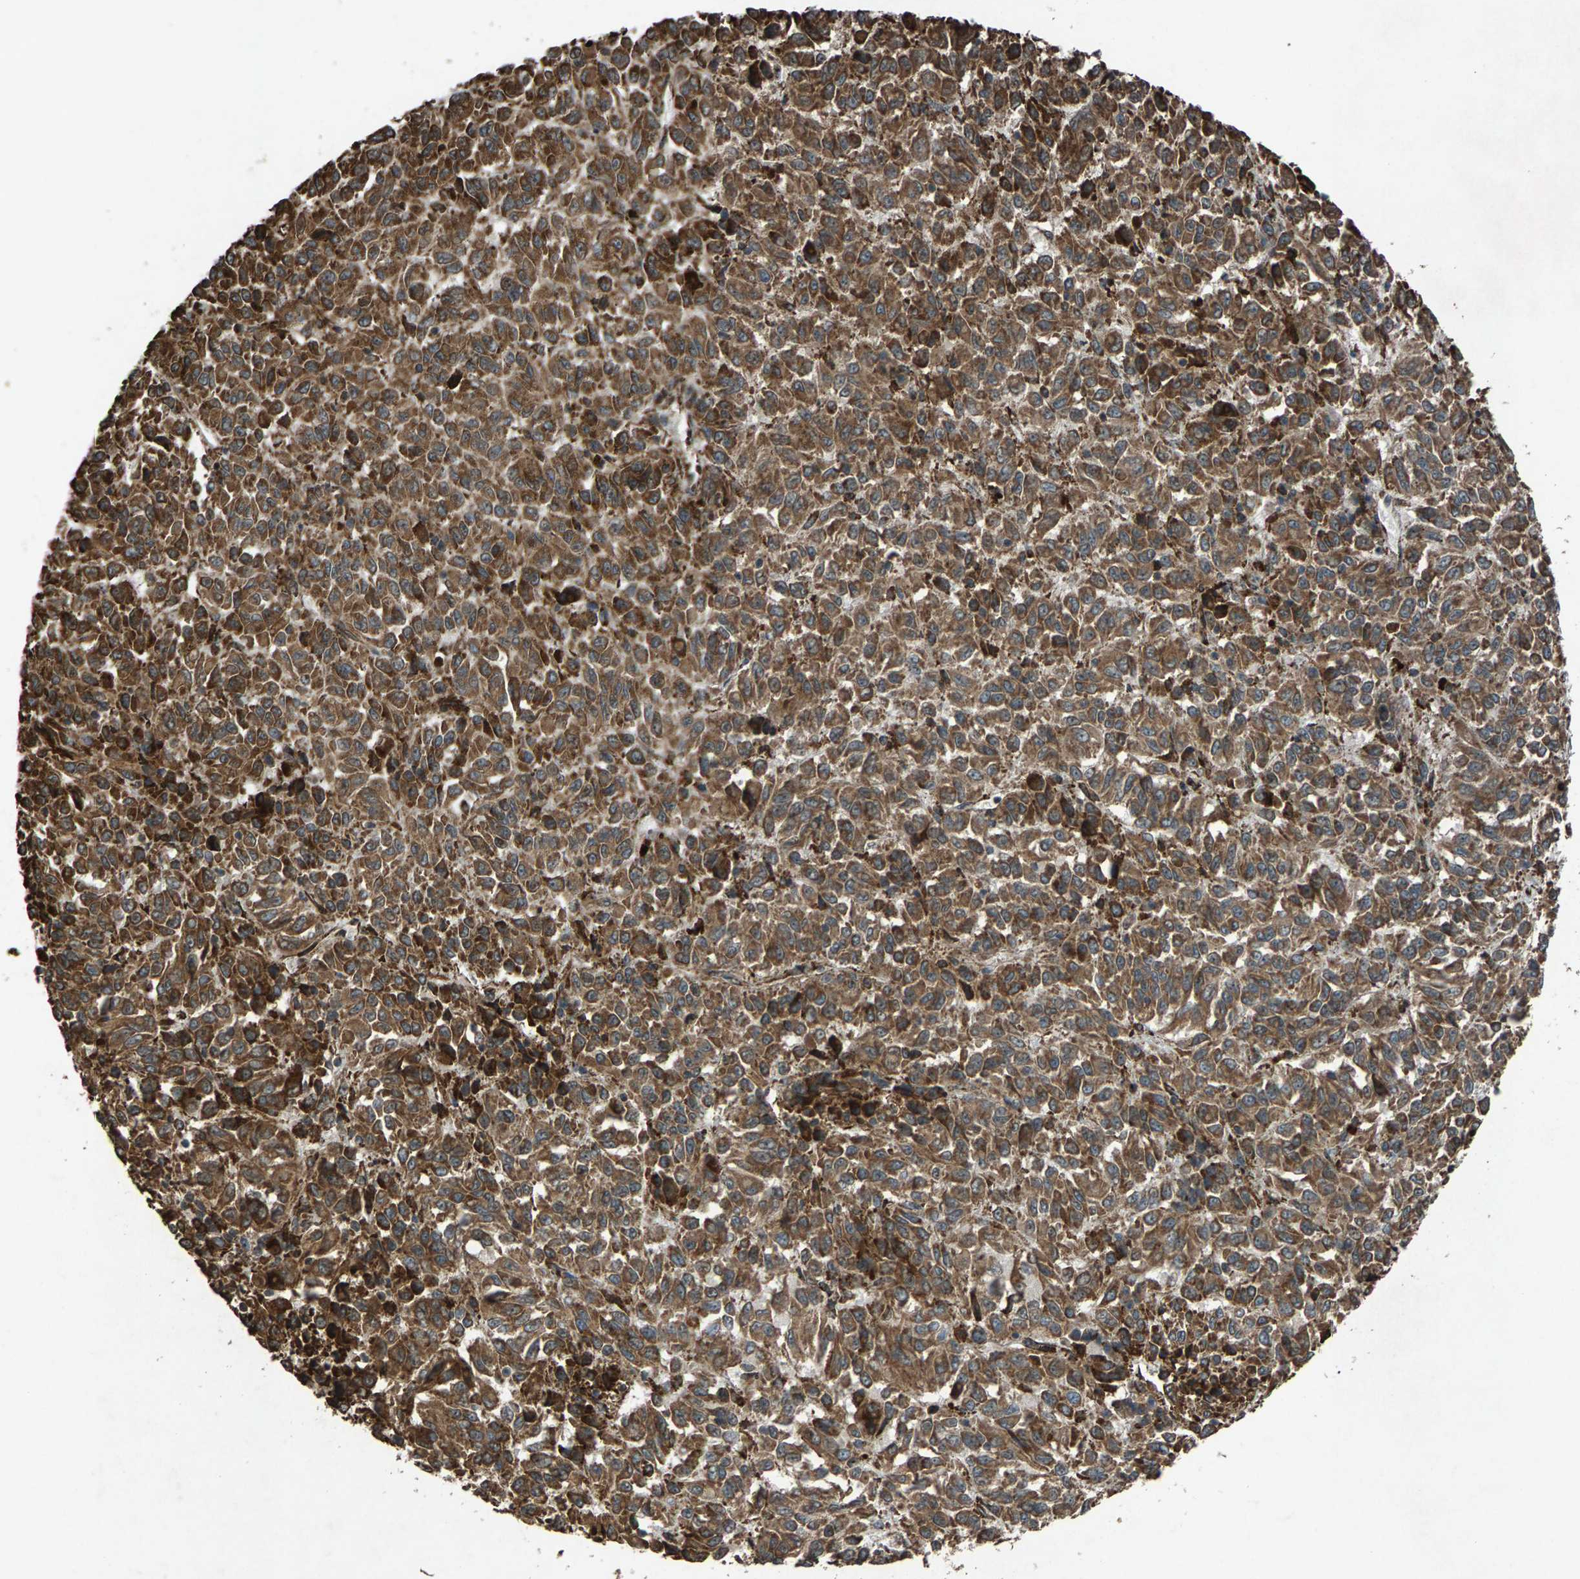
{"staining": {"intensity": "moderate", "quantity": ">75%", "location": "cytoplasmic/membranous"}, "tissue": "melanoma", "cell_type": "Tumor cells", "image_type": "cancer", "snomed": [{"axis": "morphology", "description": "Malignant melanoma, Metastatic site"}, {"axis": "topography", "description": "Lung"}], "caption": "High-power microscopy captured an IHC histopathology image of malignant melanoma (metastatic site), revealing moderate cytoplasmic/membranous positivity in about >75% of tumor cells.", "gene": "CALR", "patient": {"sex": "male", "age": 64}}